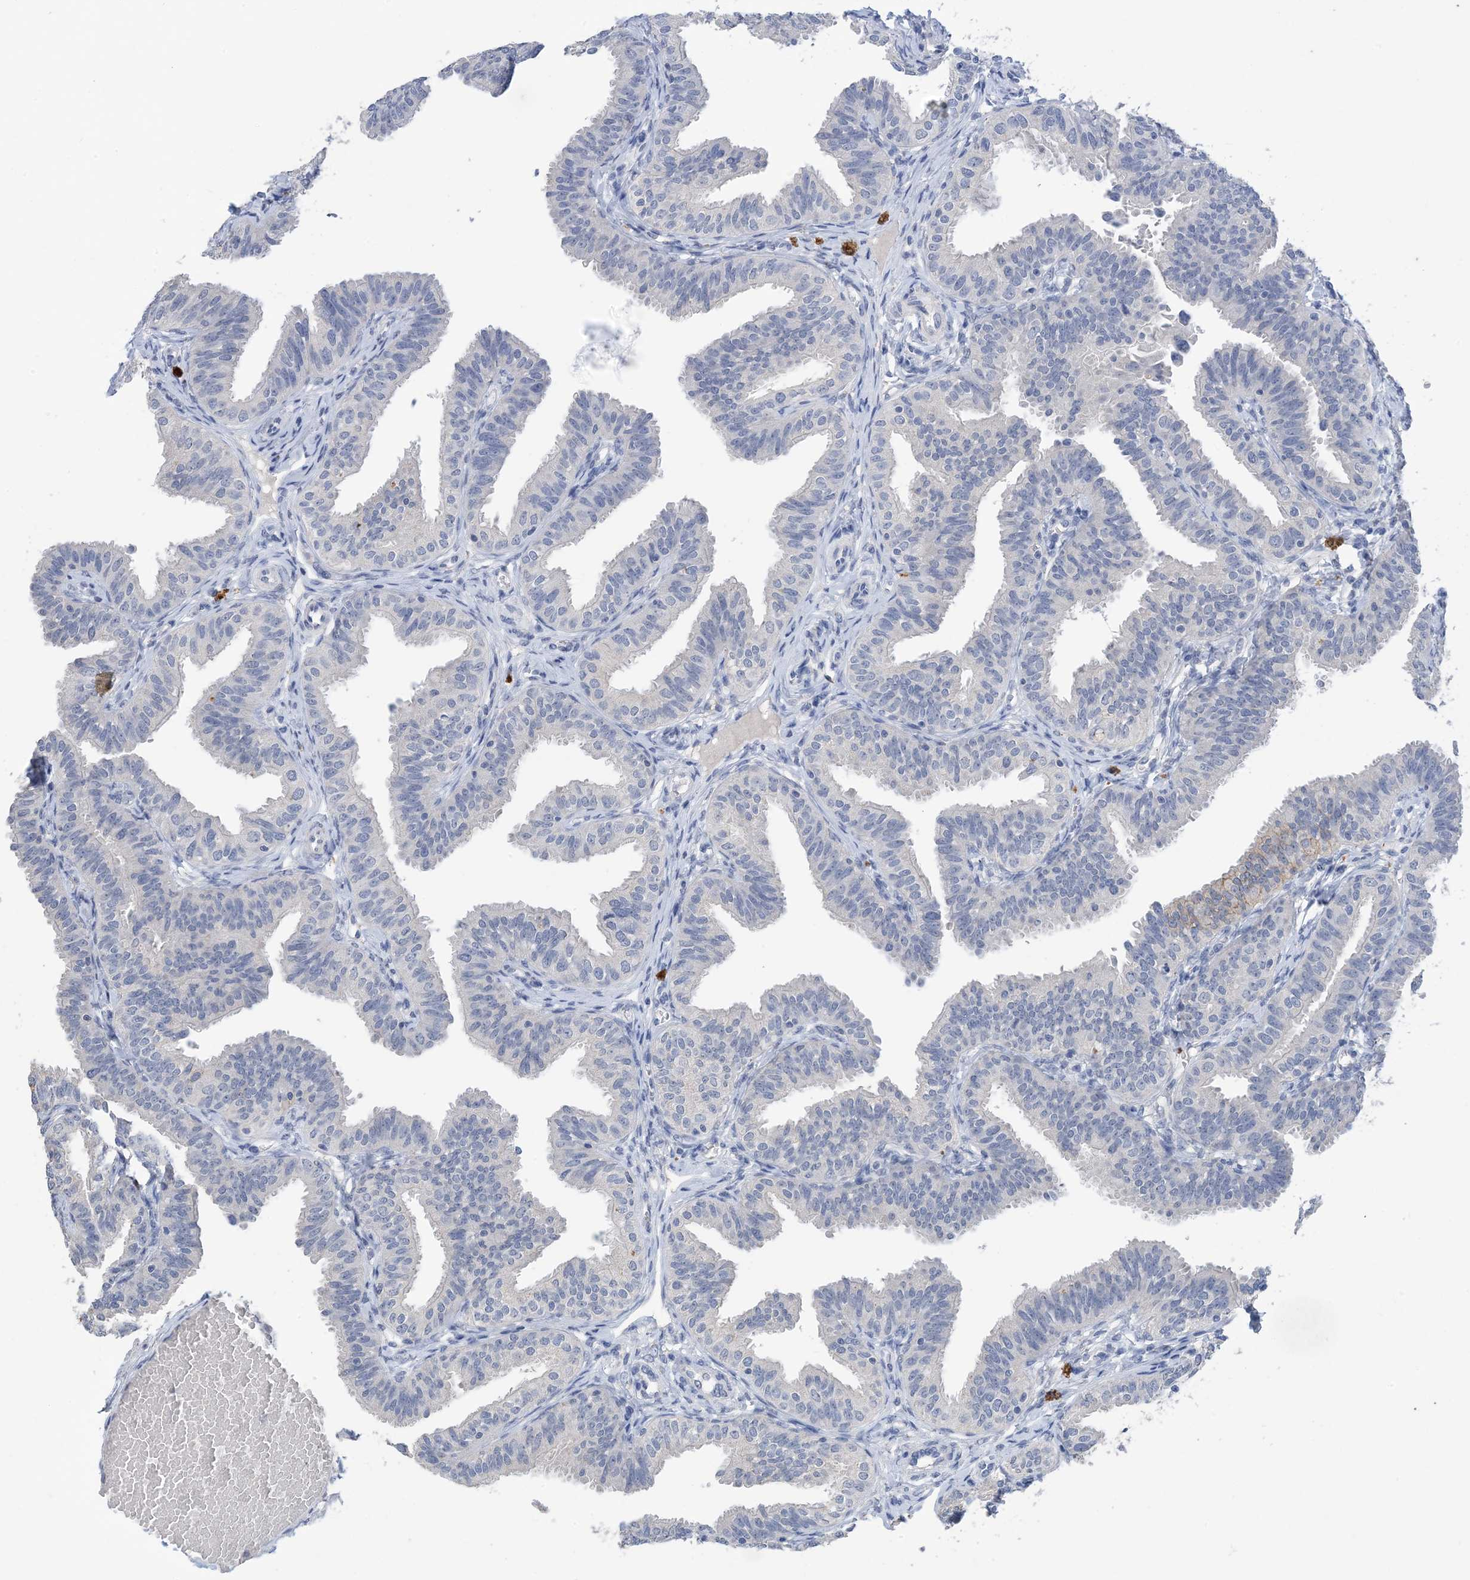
{"staining": {"intensity": "negative", "quantity": "none", "location": "none"}, "tissue": "fallopian tube", "cell_type": "Glandular cells", "image_type": "normal", "snomed": [{"axis": "morphology", "description": "Normal tissue, NOS"}, {"axis": "topography", "description": "Fallopian tube"}], "caption": "Human fallopian tube stained for a protein using immunohistochemistry (IHC) exhibits no positivity in glandular cells.", "gene": "DSC3", "patient": {"sex": "female", "age": 35}}